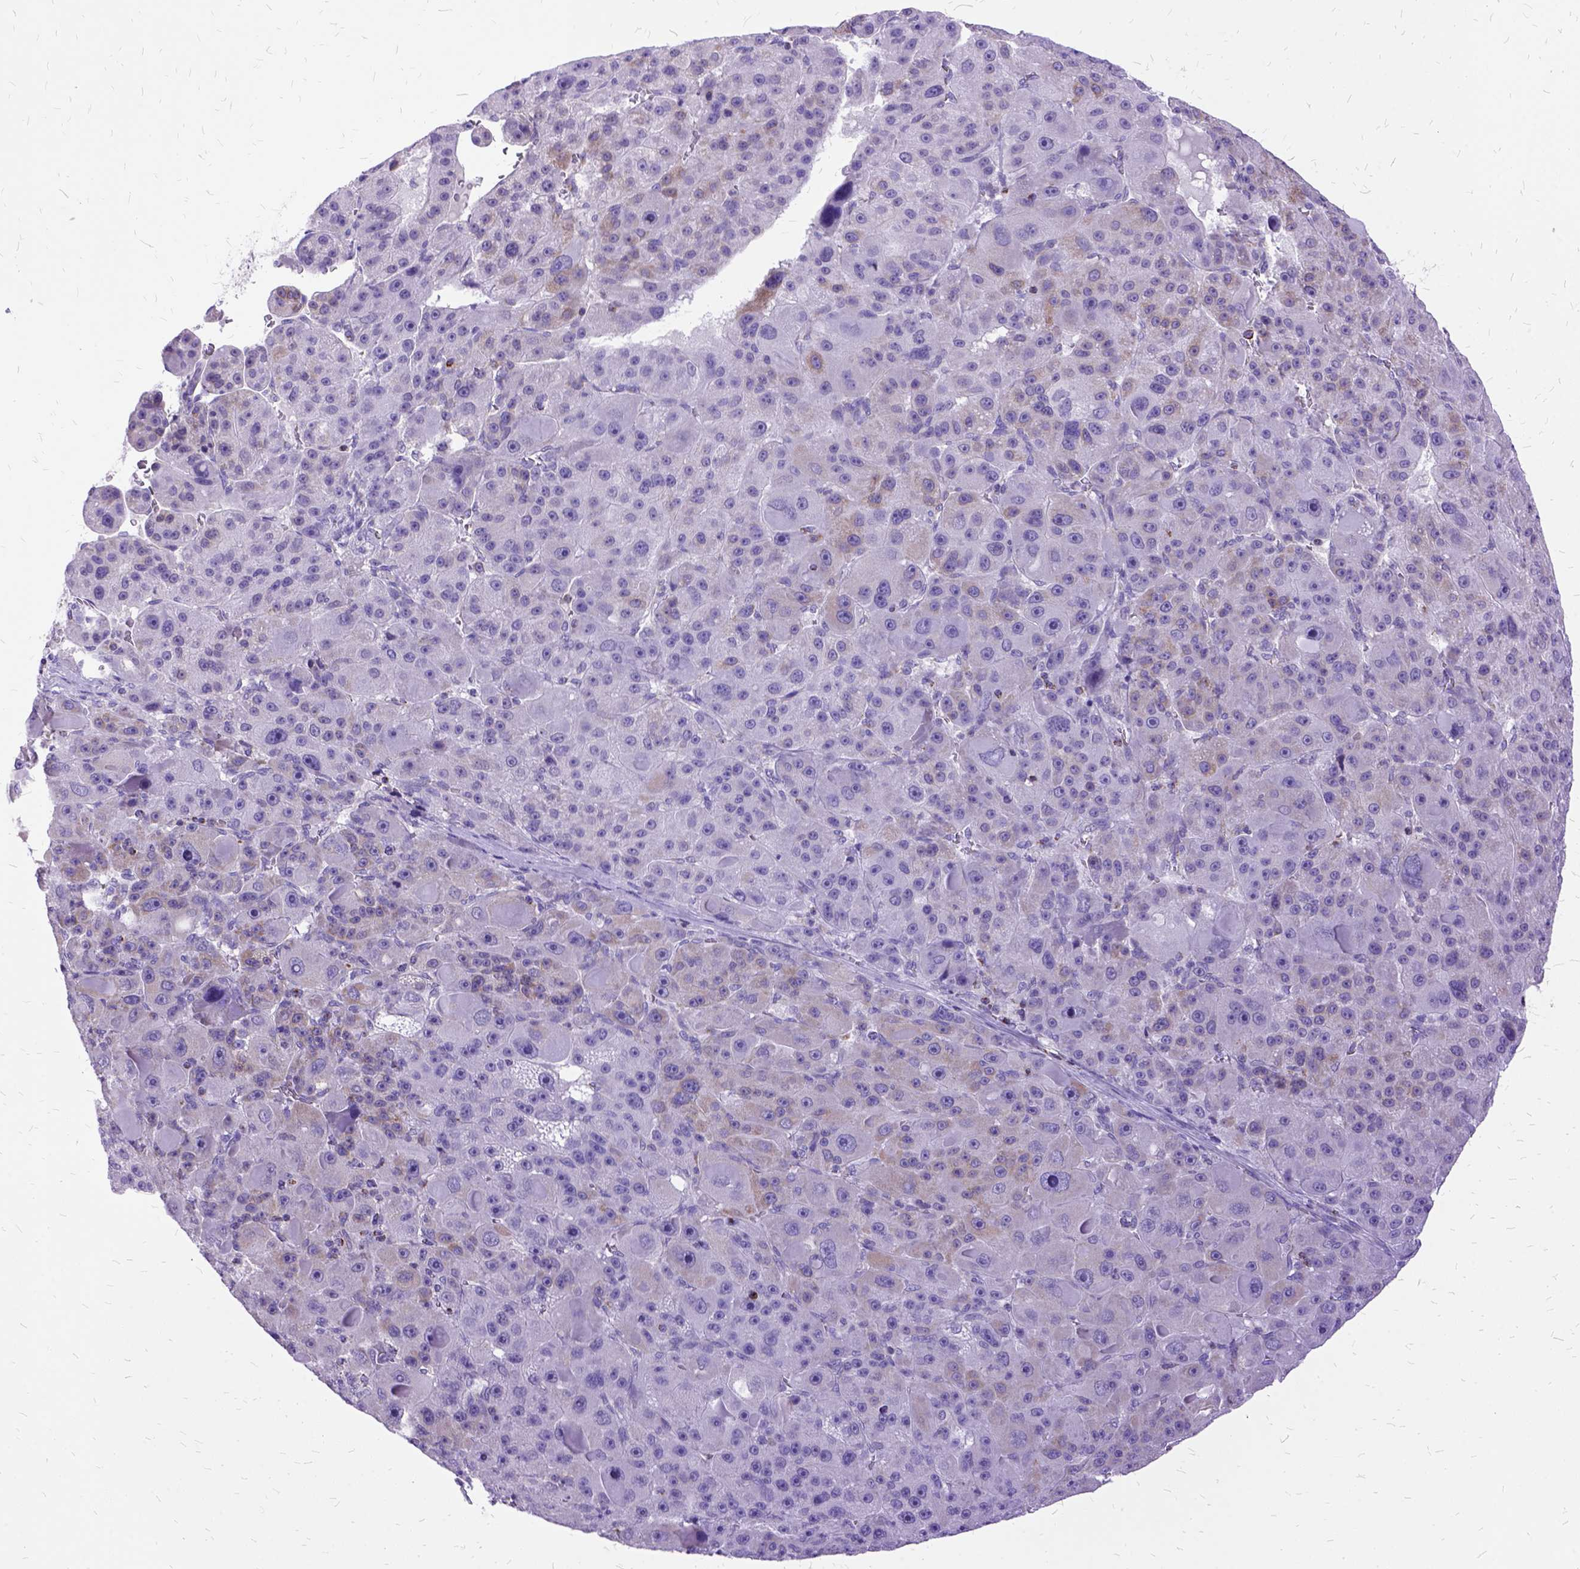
{"staining": {"intensity": "negative", "quantity": "none", "location": "none"}, "tissue": "liver cancer", "cell_type": "Tumor cells", "image_type": "cancer", "snomed": [{"axis": "morphology", "description": "Carcinoma, Hepatocellular, NOS"}, {"axis": "topography", "description": "Liver"}], "caption": "A high-resolution micrograph shows IHC staining of hepatocellular carcinoma (liver), which displays no significant expression in tumor cells.", "gene": "OXCT1", "patient": {"sex": "male", "age": 76}}